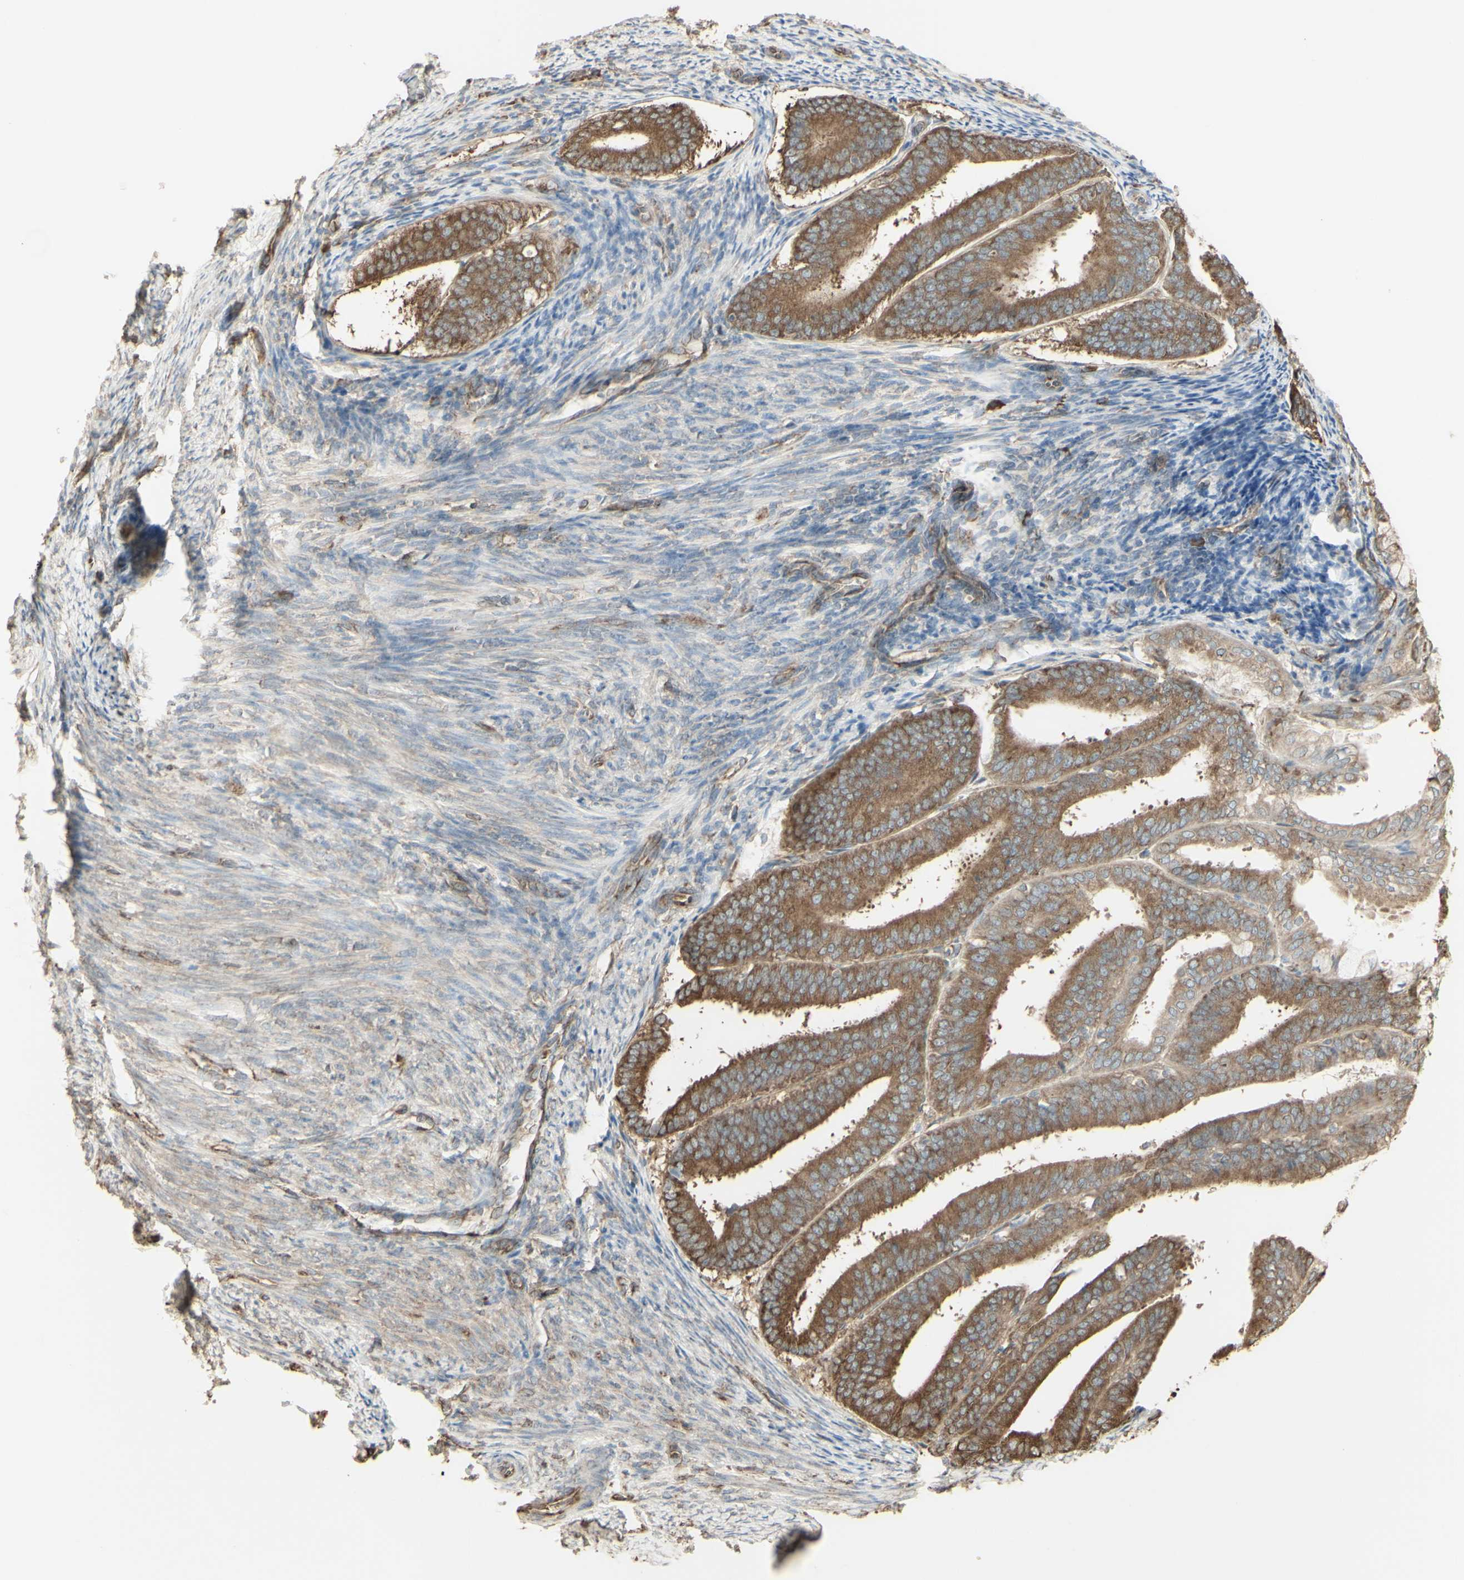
{"staining": {"intensity": "moderate", "quantity": ">75%", "location": "cytoplasmic/membranous"}, "tissue": "endometrial cancer", "cell_type": "Tumor cells", "image_type": "cancer", "snomed": [{"axis": "morphology", "description": "Adenocarcinoma, NOS"}, {"axis": "topography", "description": "Endometrium"}], "caption": "This histopathology image reveals immunohistochemistry staining of adenocarcinoma (endometrial), with medium moderate cytoplasmic/membranous expression in about >75% of tumor cells.", "gene": "EEF1B2", "patient": {"sex": "female", "age": 63}}